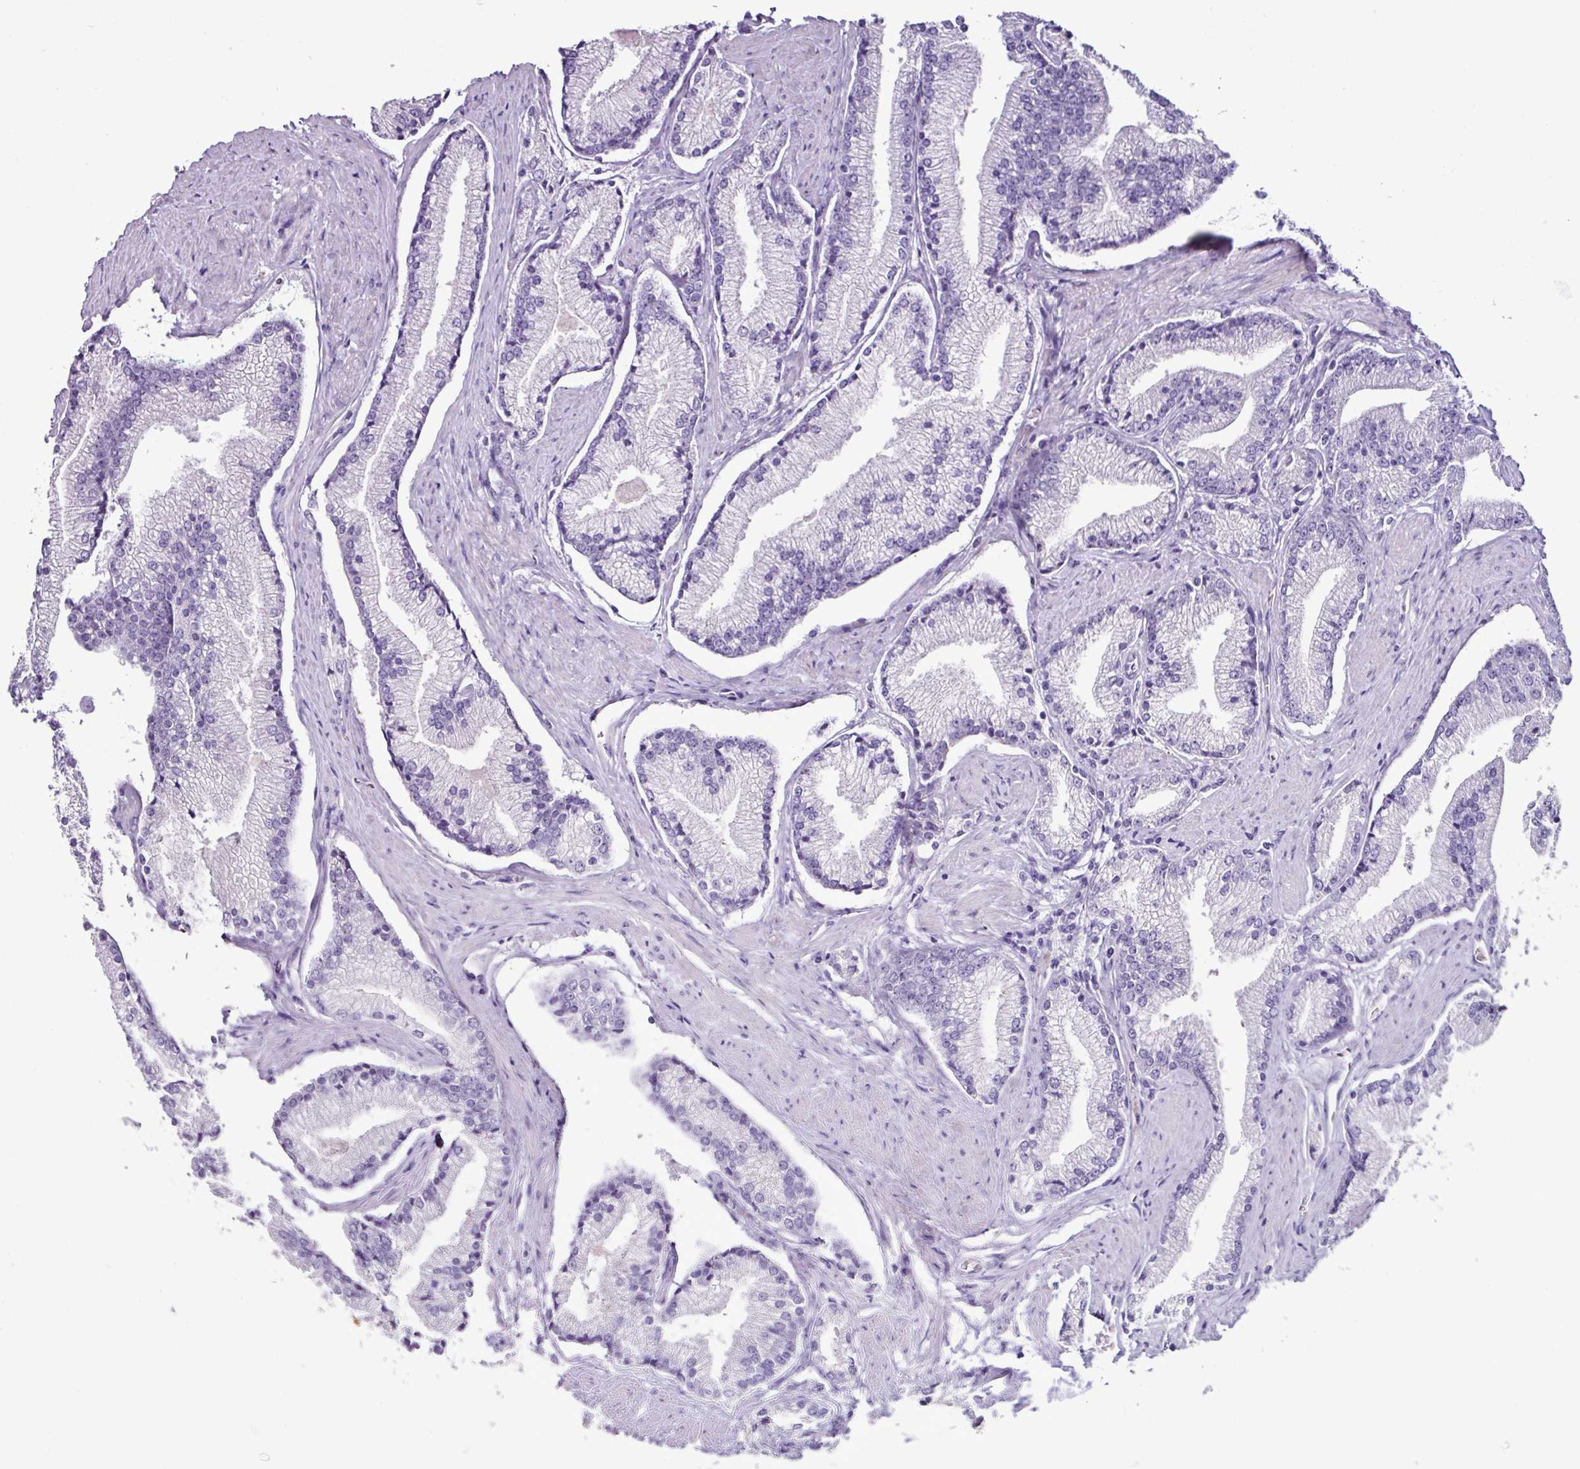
{"staining": {"intensity": "negative", "quantity": "none", "location": "none"}, "tissue": "prostate cancer", "cell_type": "Tumor cells", "image_type": "cancer", "snomed": [{"axis": "morphology", "description": "Adenocarcinoma, High grade"}, {"axis": "topography", "description": "Prostate"}], "caption": "A high-resolution histopathology image shows immunohistochemistry (IHC) staining of prostate adenocarcinoma (high-grade), which displays no significant expression in tumor cells.", "gene": "GLP2R", "patient": {"sex": "male", "age": 67}}